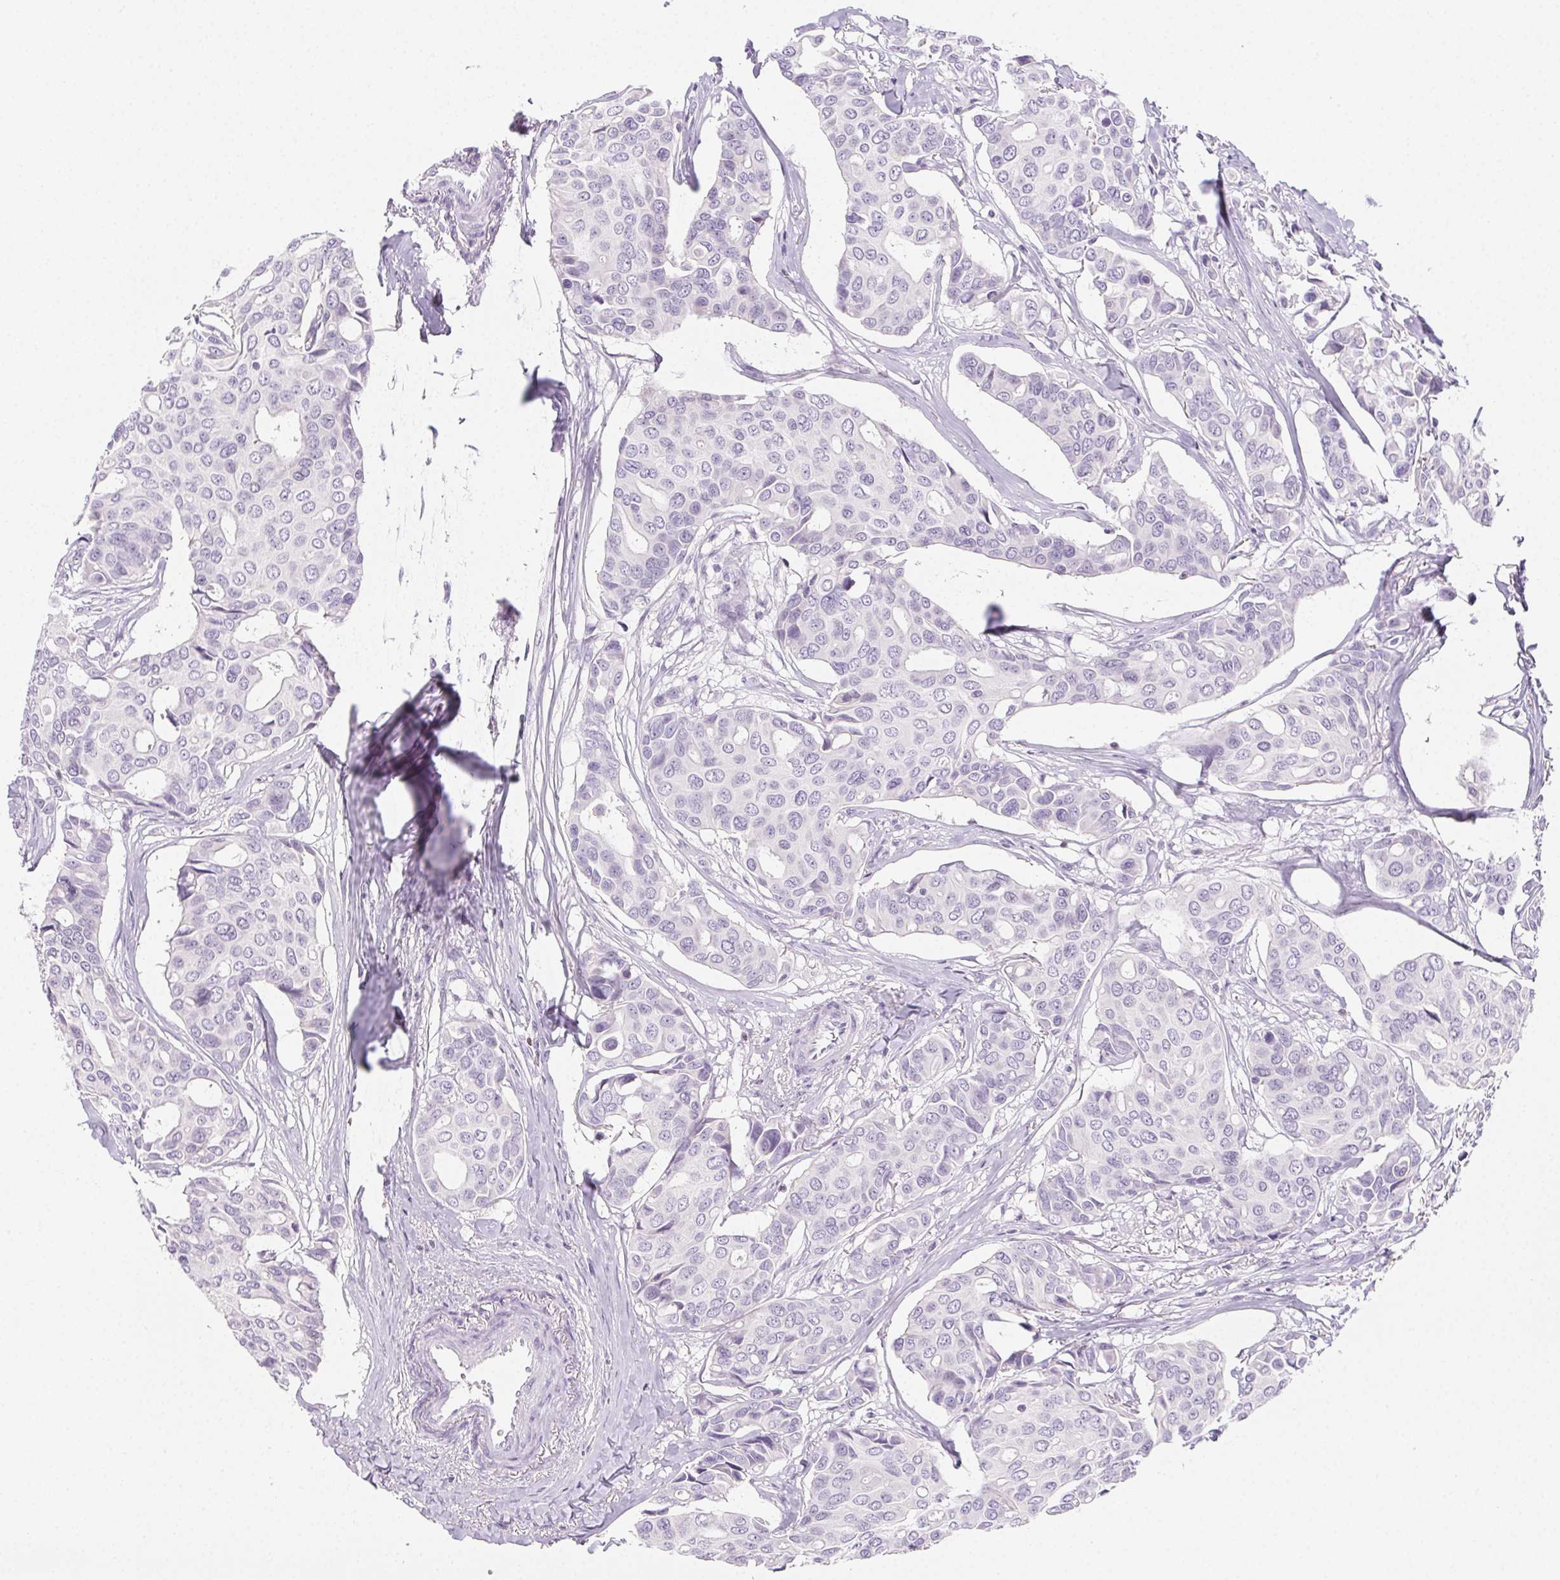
{"staining": {"intensity": "negative", "quantity": "none", "location": "none"}, "tissue": "breast cancer", "cell_type": "Tumor cells", "image_type": "cancer", "snomed": [{"axis": "morphology", "description": "Duct carcinoma"}, {"axis": "topography", "description": "Breast"}], "caption": "The image demonstrates no significant positivity in tumor cells of breast infiltrating ductal carcinoma.", "gene": "BEND2", "patient": {"sex": "female", "age": 54}}